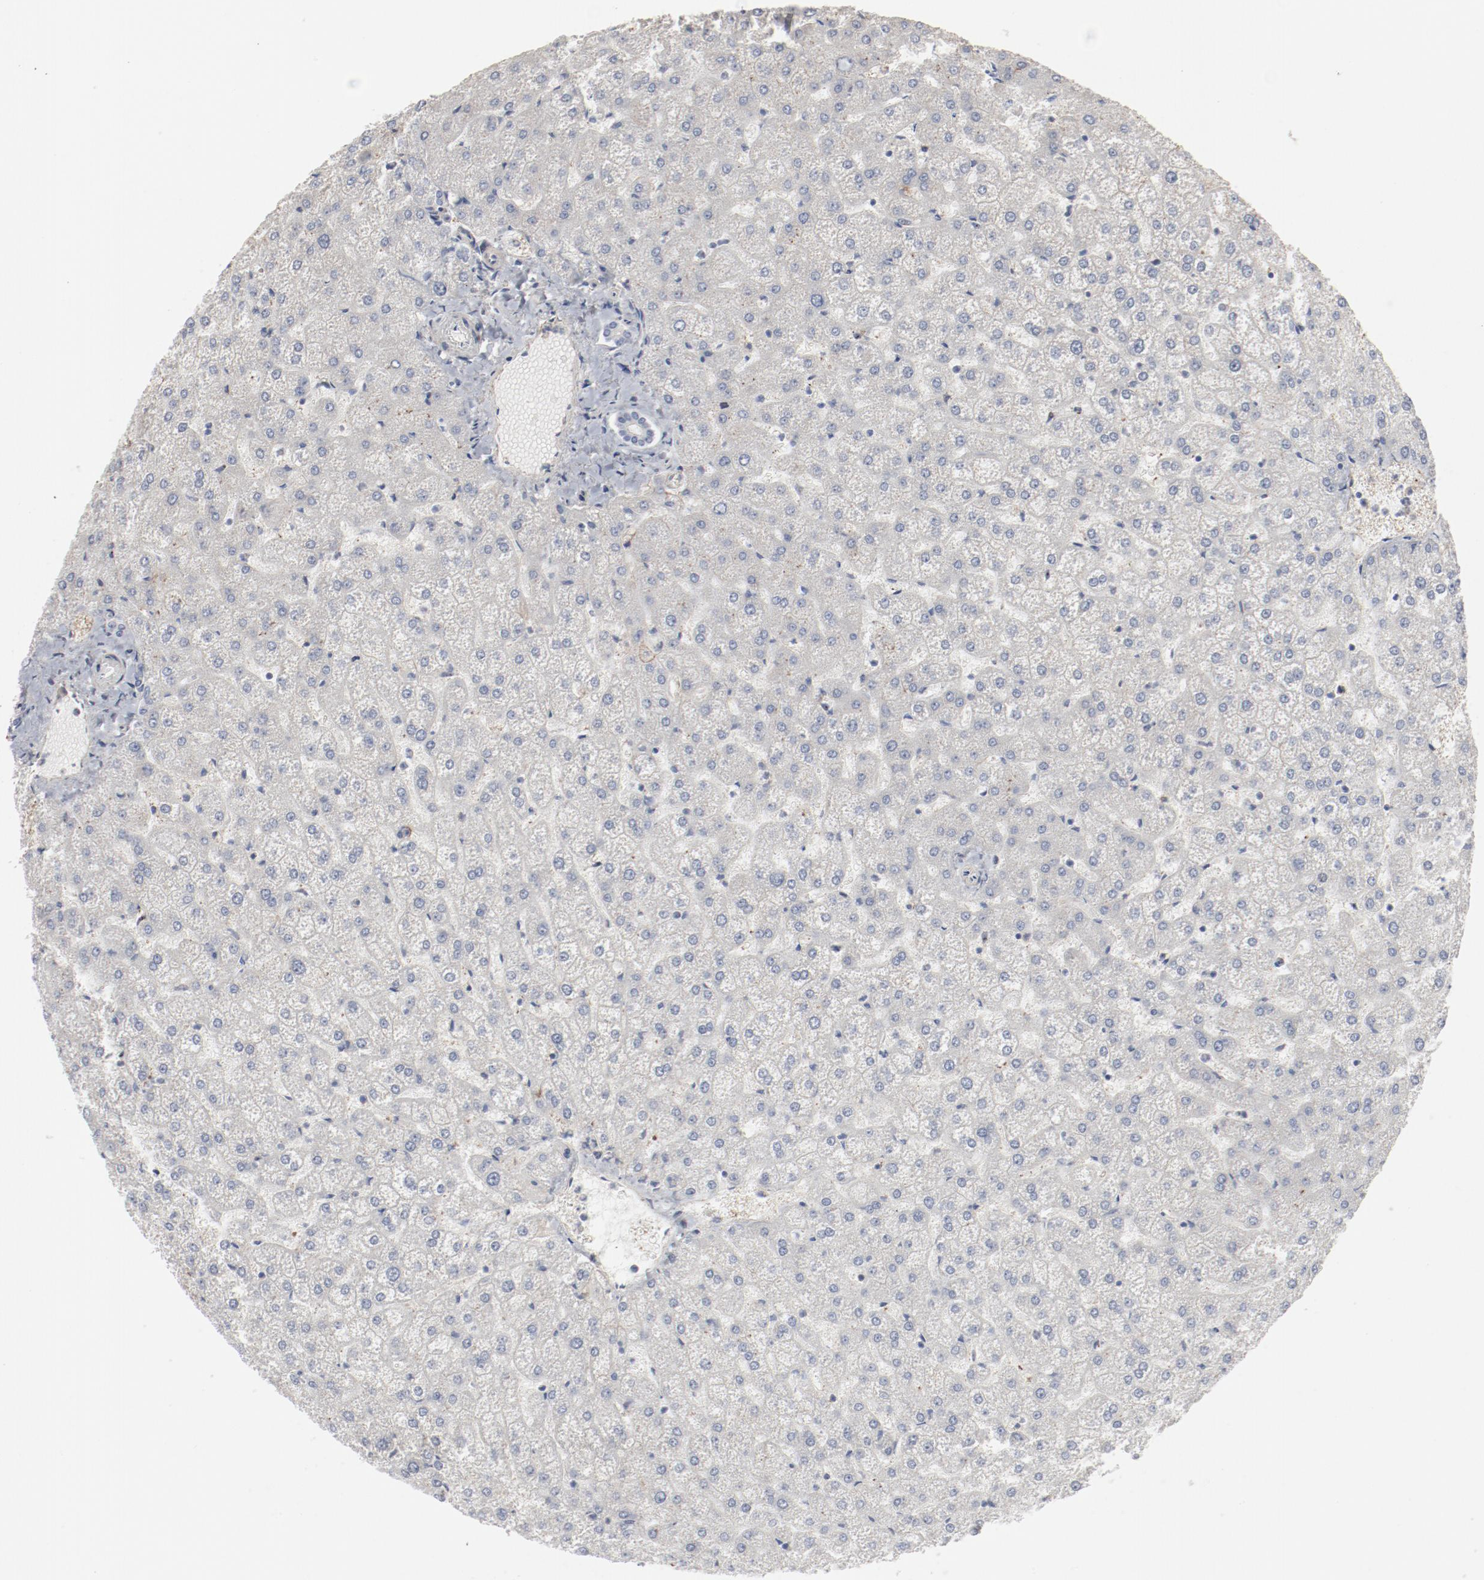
{"staining": {"intensity": "negative", "quantity": "none", "location": "none"}, "tissue": "liver", "cell_type": "Cholangiocytes", "image_type": "normal", "snomed": [{"axis": "morphology", "description": "Normal tissue, NOS"}, {"axis": "topography", "description": "Liver"}], "caption": "Immunohistochemistry photomicrograph of benign liver stained for a protein (brown), which demonstrates no positivity in cholangiocytes. (DAB immunohistochemistry (IHC), high magnification).", "gene": "CDK1", "patient": {"sex": "female", "age": 32}}